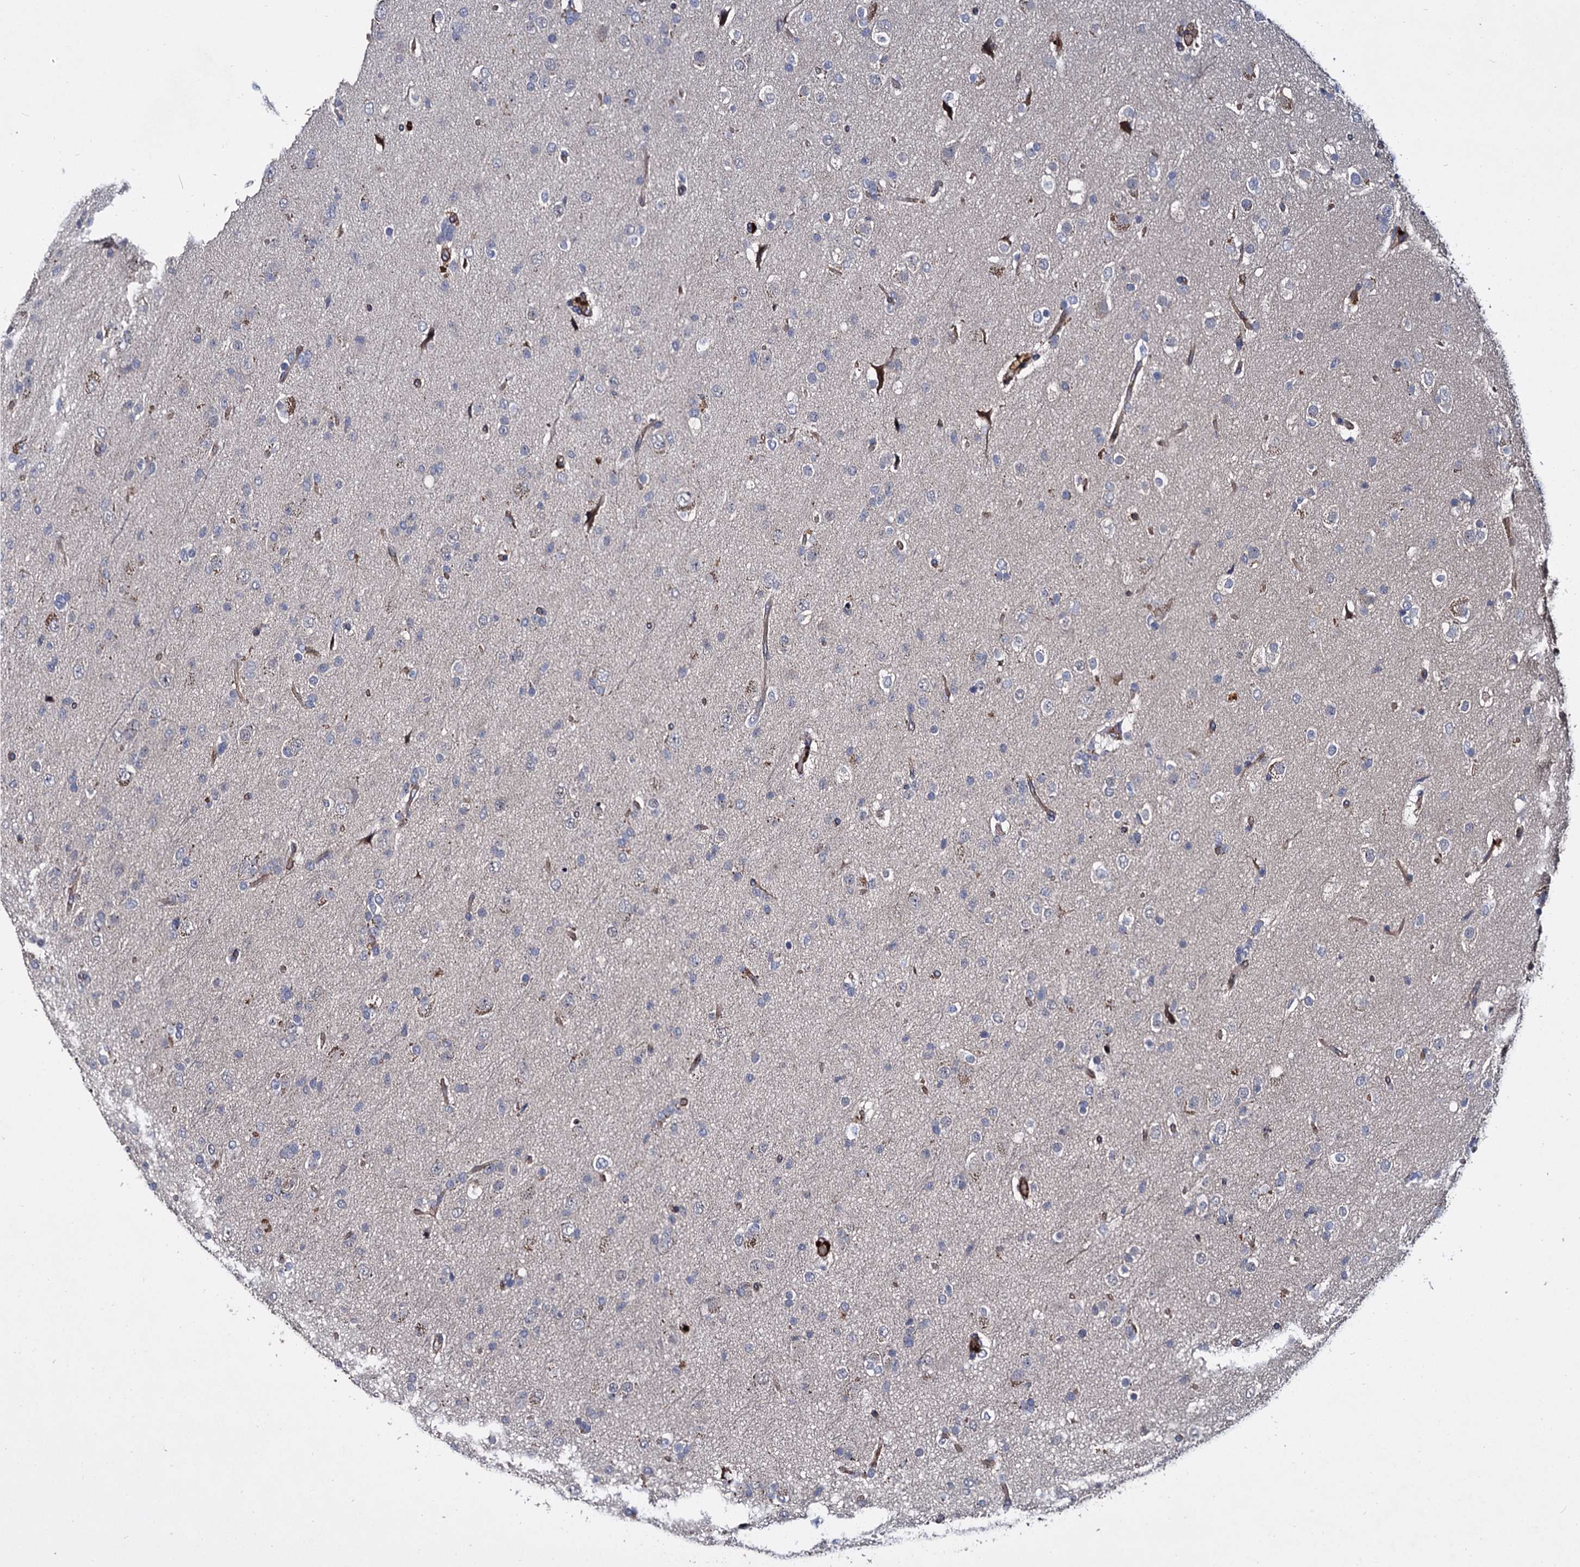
{"staining": {"intensity": "negative", "quantity": "none", "location": "none"}, "tissue": "glioma", "cell_type": "Tumor cells", "image_type": "cancer", "snomed": [{"axis": "morphology", "description": "Glioma, malignant, Low grade"}, {"axis": "topography", "description": "Brain"}], "caption": "The histopathology image reveals no significant expression in tumor cells of glioma.", "gene": "ISM2", "patient": {"sex": "male", "age": 65}}